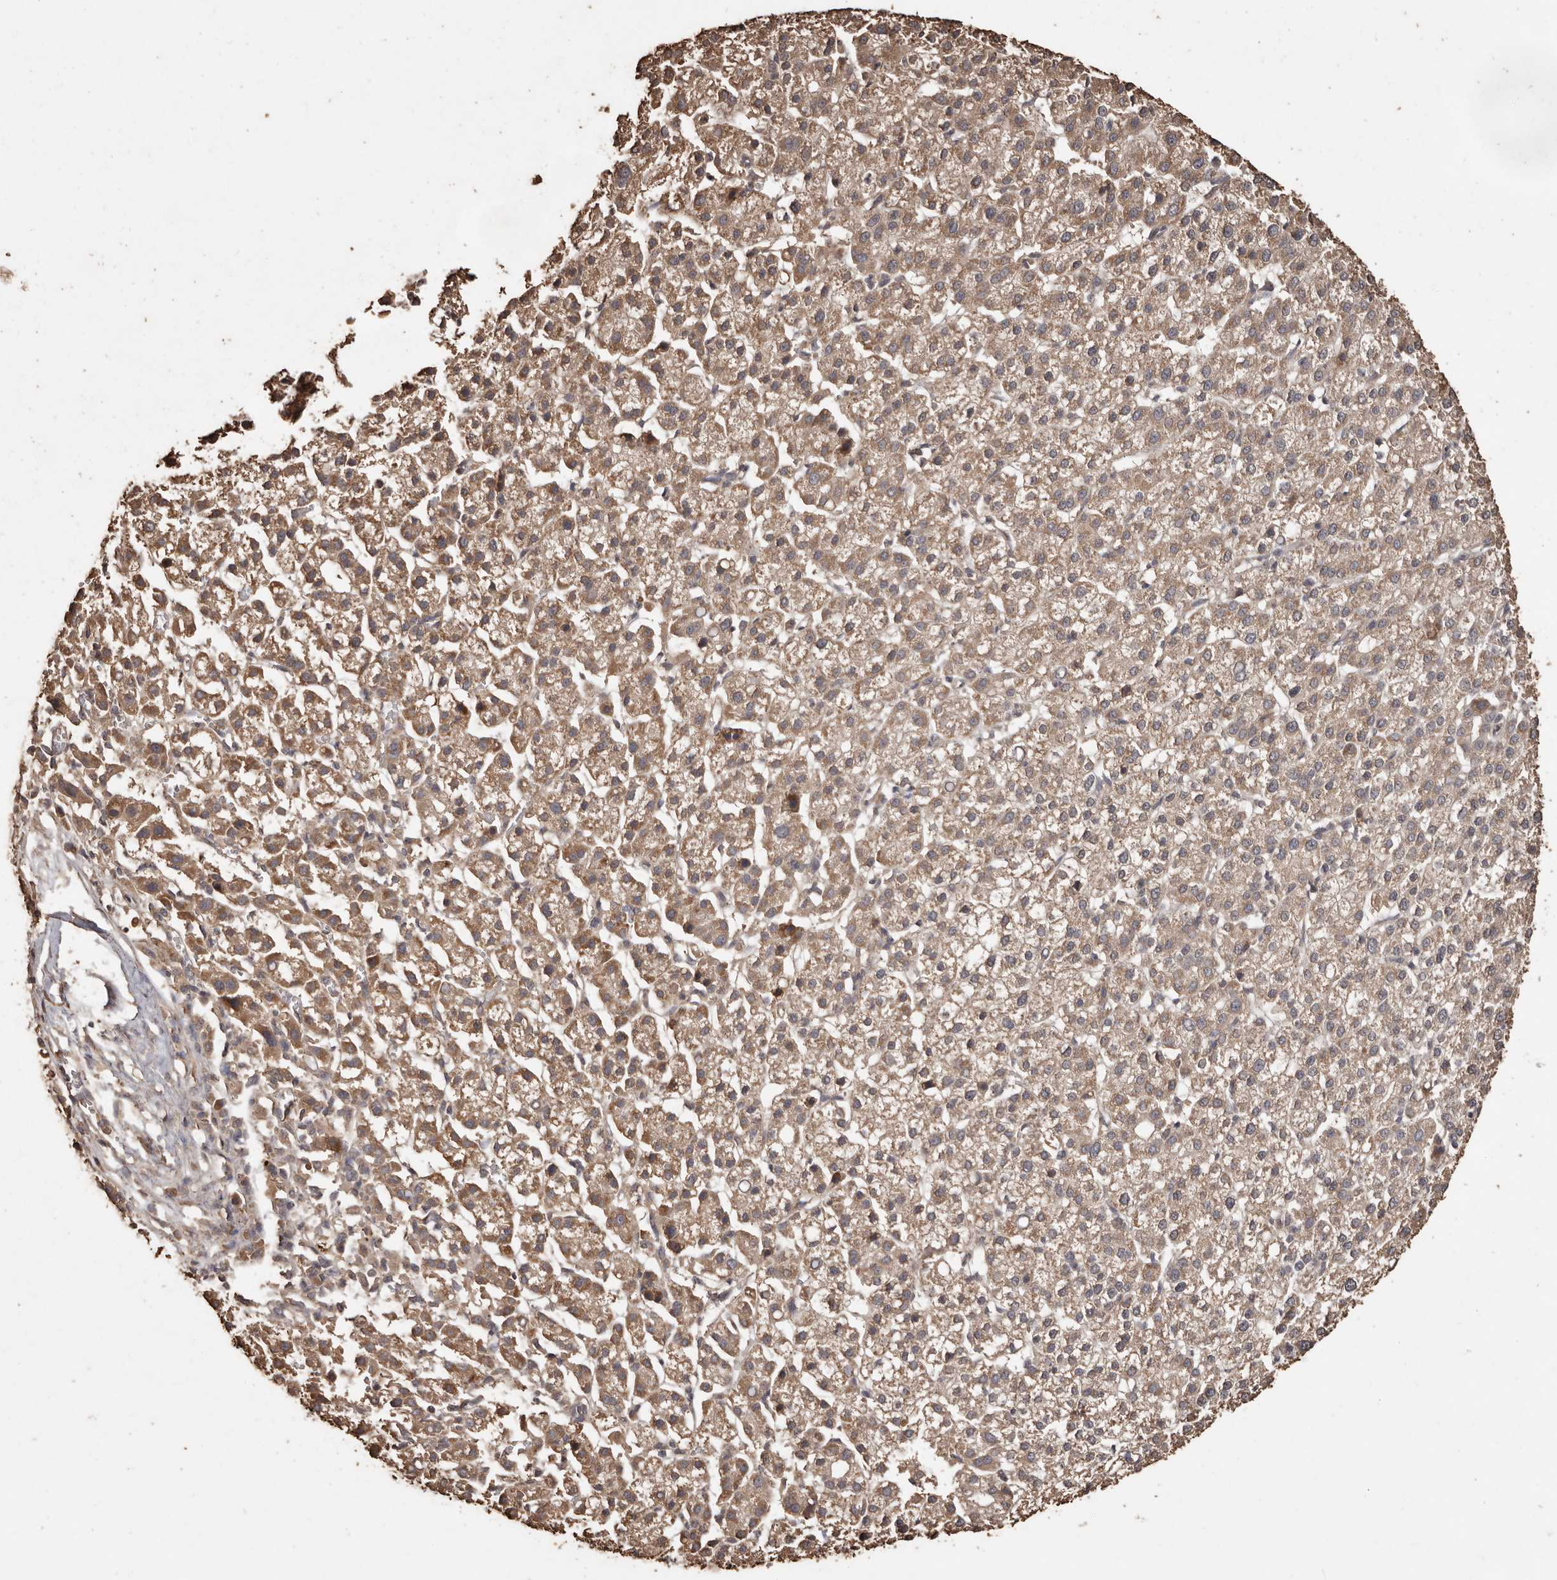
{"staining": {"intensity": "weak", "quantity": ">75%", "location": "cytoplasmic/membranous"}, "tissue": "liver cancer", "cell_type": "Tumor cells", "image_type": "cancer", "snomed": [{"axis": "morphology", "description": "Carcinoma, Hepatocellular, NOS"}, {"axis": "topography", "description": "Liver"}], "caption": "Tumor cells display low levels of weak cytoplasmic/membranous expression in approximately >75% of cells in liver hepatocellular carcinoma. (DAB = brown stain, brightfield microscopy at high magnification).", "gene": "PKDCC", "patient": {"sex": "female", "age": 58}}